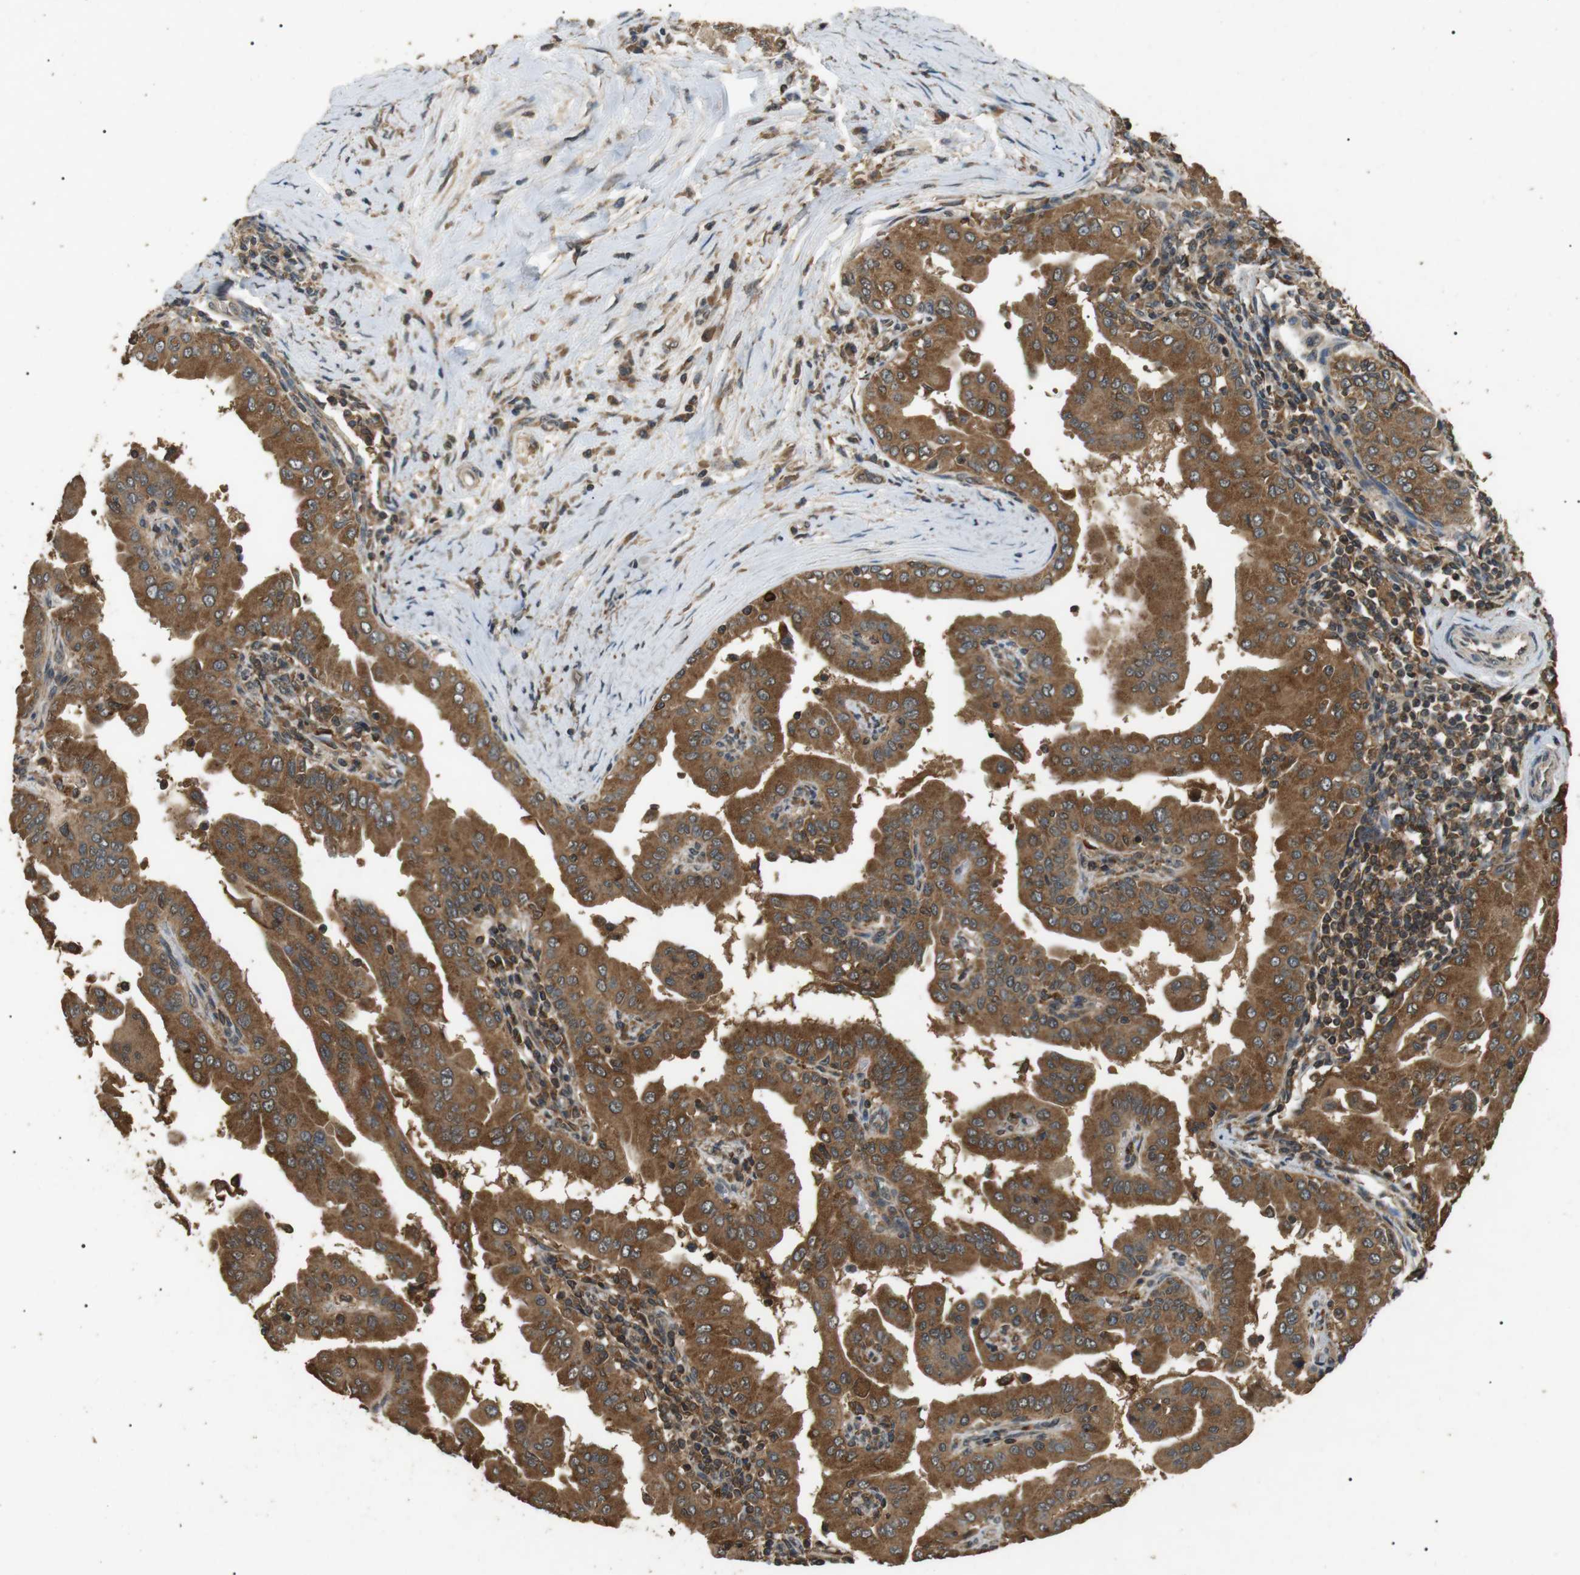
{"staining": {"intensity": "moderate", "quantity": ">75%", "location": "cytoplasmic/membranous"}, "tissue": "thyroid cancer", "cell_type": "Tumor cells", "image_type": "cancer", "snomed": [{"axis": "morphology", "description": "Papillary adenocarcinoma, NOS"}, {"axis": "topography", "description": "Thyroid gland"}], "caption": "An IHC image of tumor tissue is shown. Protein staining in brown highlights moderate cytoplasmic/membranous positivity in thyroid cancer (papillary adenocarcinoma) within tumor cells.", "gene": "TBC1D15", "patient": {"sex": "male", "age": 33}}